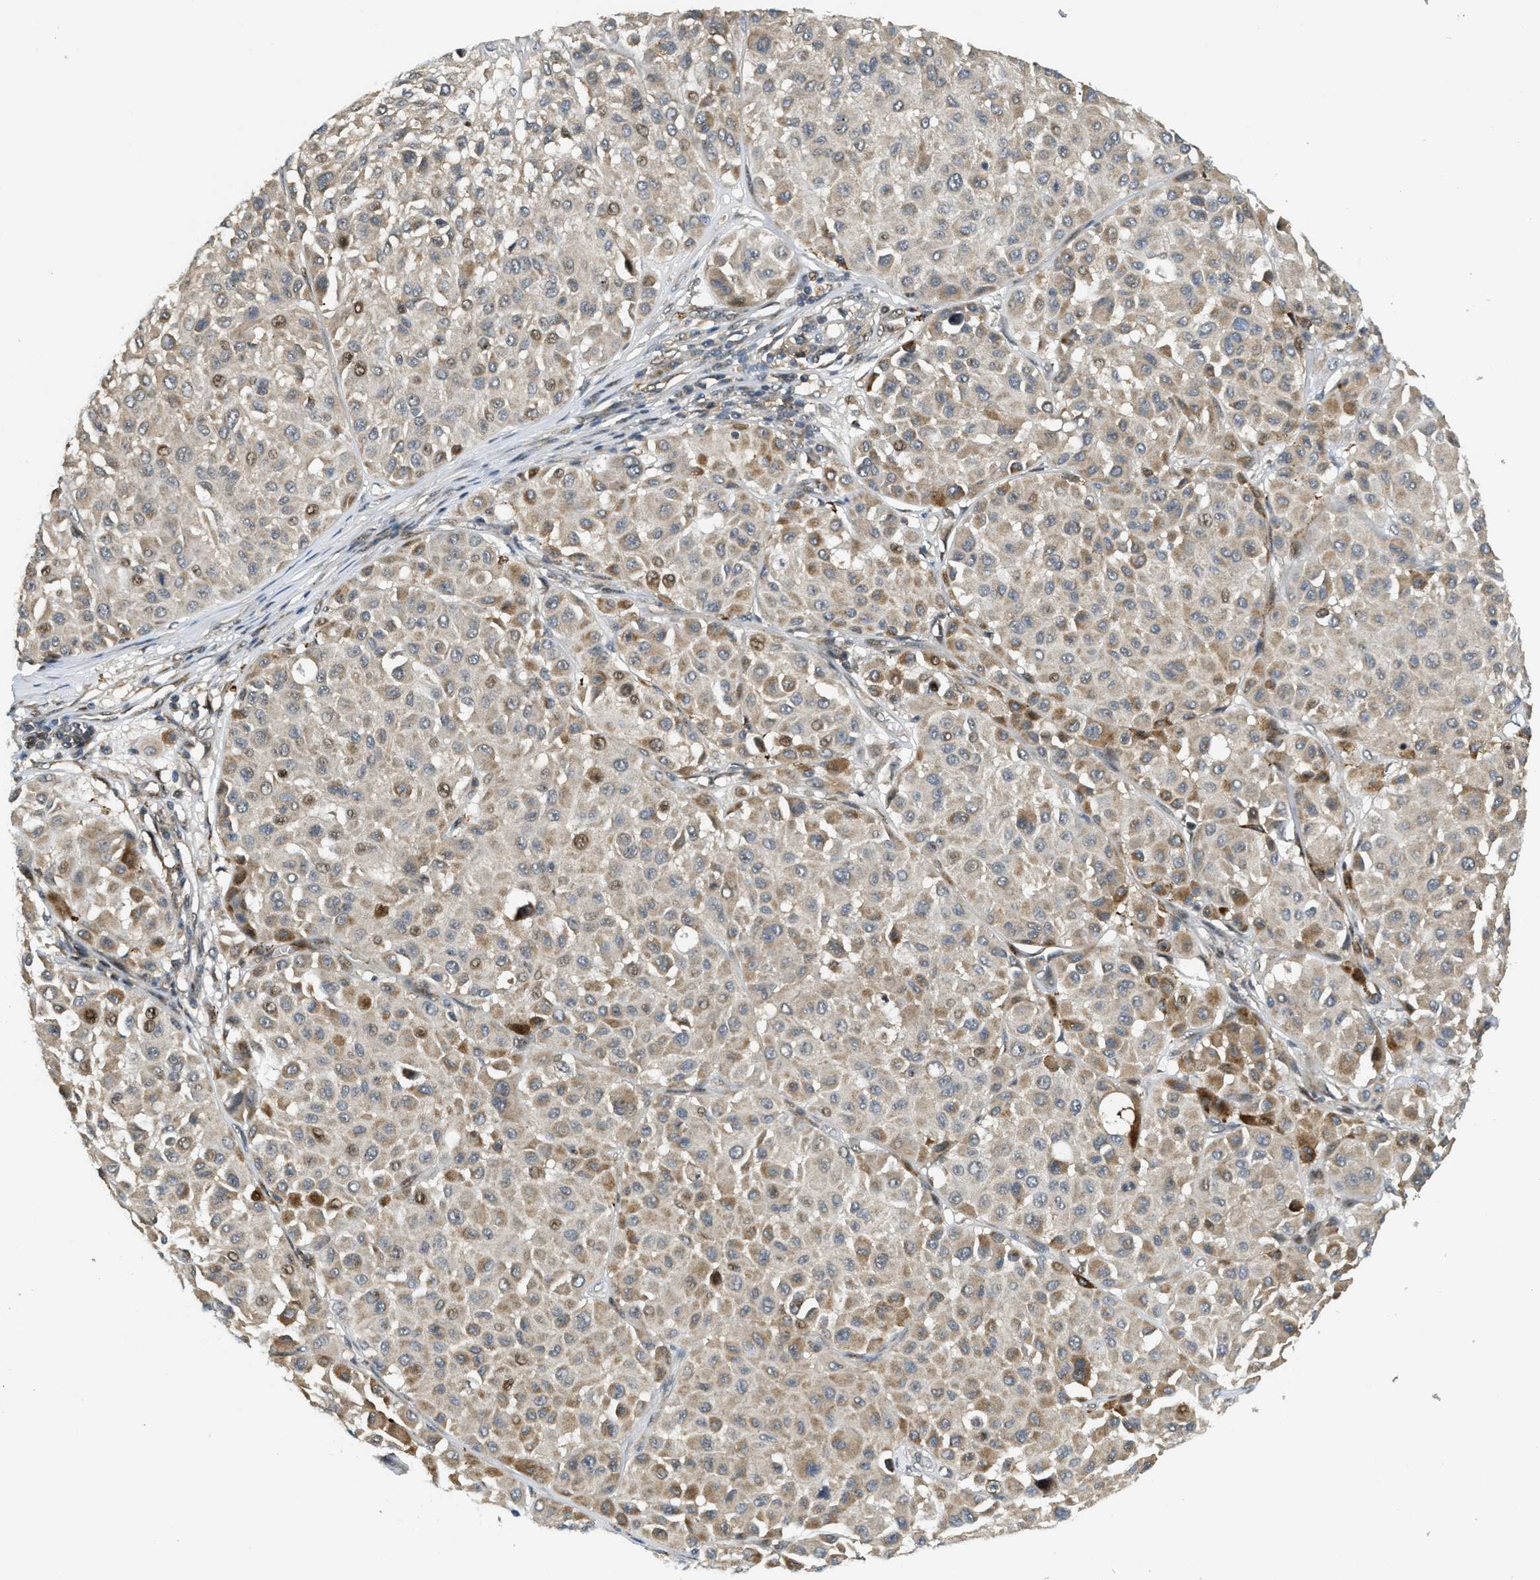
{"staining": {"intensity": "moderate", "quantity": "25%-75%", "location": "cytoplasmic/membranous,nuclear"}, "tissue": "melanoma", "cell_type": "Tumor cells", "image_type": "cancer", "snomed": [{"axis": "morphology", "description": "Malignant melanoma, Metastatic site"}, {"axis": "topography", "description": "Soft tissue"}], "caption": "Malignant melanoma (metastatic site) stained with immunohistochemistry exhibits moderate cytoplasmic/membranous and nuclear staining in about 25%-75% of tumor cells.", "gene": "TRAPPC14", "patient": {"sex": "male", "age": 41}}